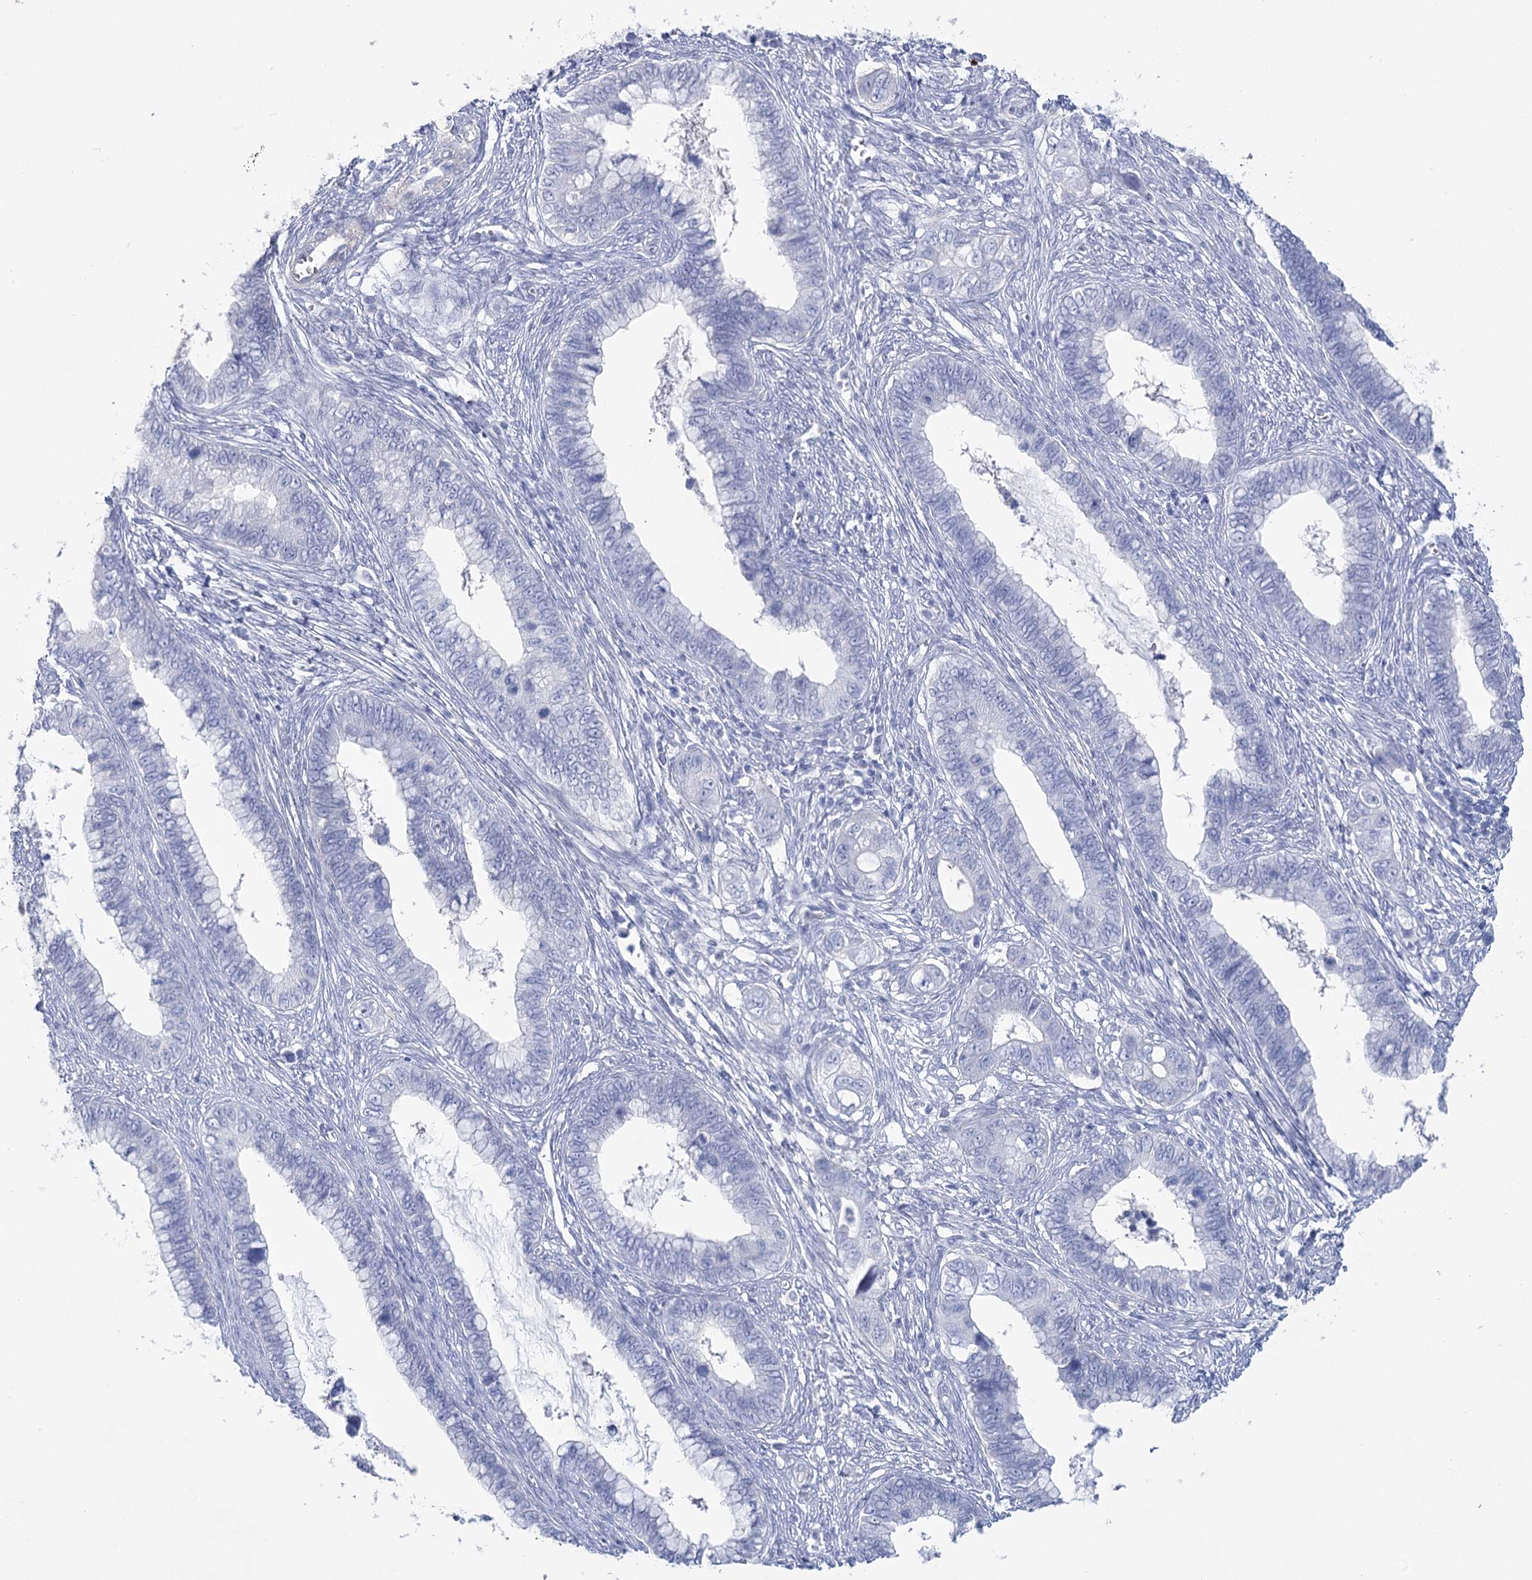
{"staining": {"intensity": "negative", "quantity": "none", "location": "none"}, "tissue": "cervical cancer", "cell_type": "Tumor cells", "image_type": "cancer", "snomed": [{"axis": "morphology", "description": "Adenocarcinoma, NOS"}, {"axis": "topography", "description": "Cervix"}], "caption": "The micrograph shows no staining of tumor cells in cervical cancer (adenocarcinoma).", "gene": "CCDC88A", "patient": {"sex": "female", "age": 44}}